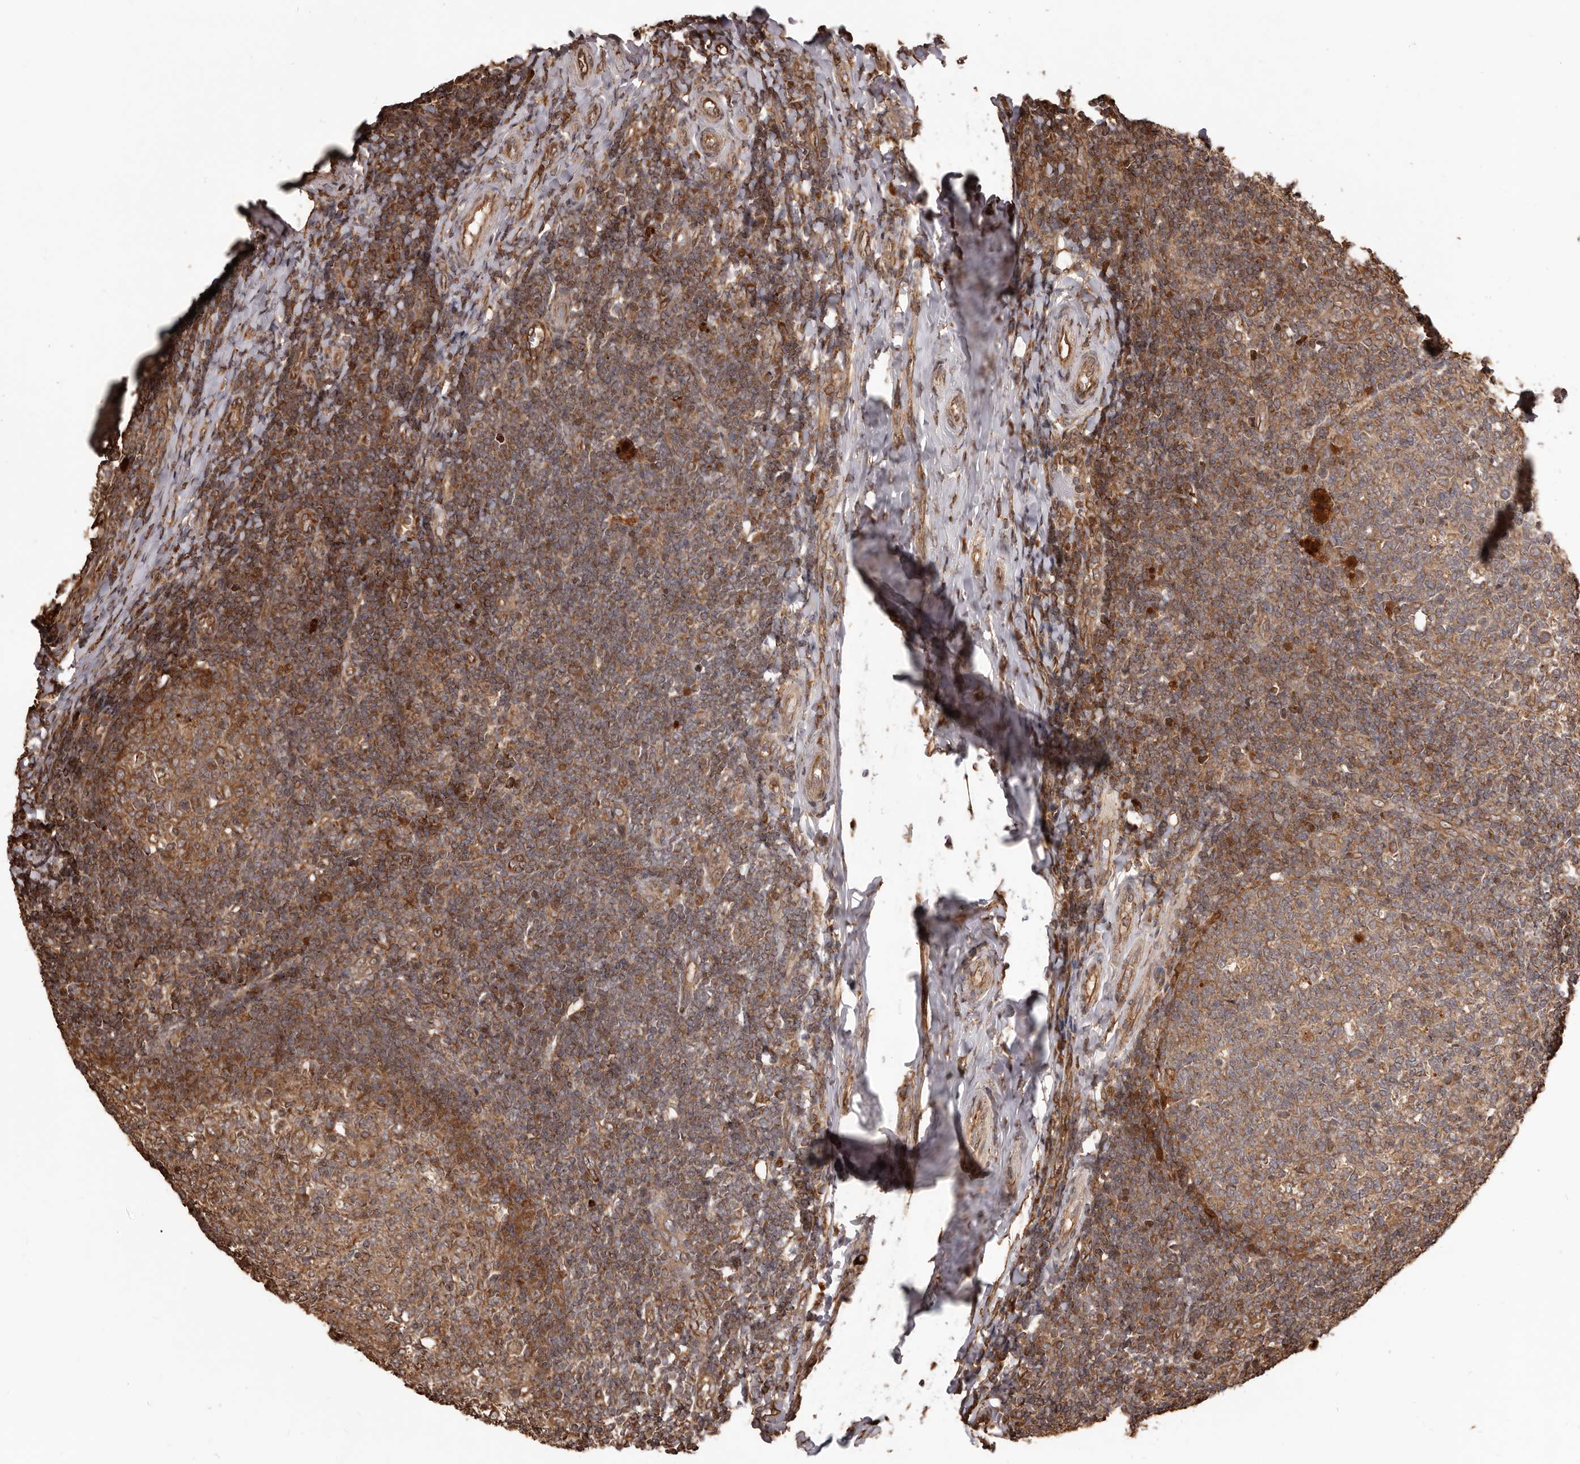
{"staining": {"intensity": "moderate", "quantity": ">75%", "location": "cytoplasmic/membranous"}, "tissue": "tonsil", "cell_type": "Germinal center cells", "image_type": "normal", "snomed": [{"axis": "morphology", "description": "Normal tissue, NOS"}, {"axis": "topography", "description": "Tonsil"}], "caption": "Unremarkable tonsil shows moderate cytoplasmic/membranous expression in about >75% of germinal center cells.", "gene": "MTO1", "patient": {"sex": "female", "age": 19}}